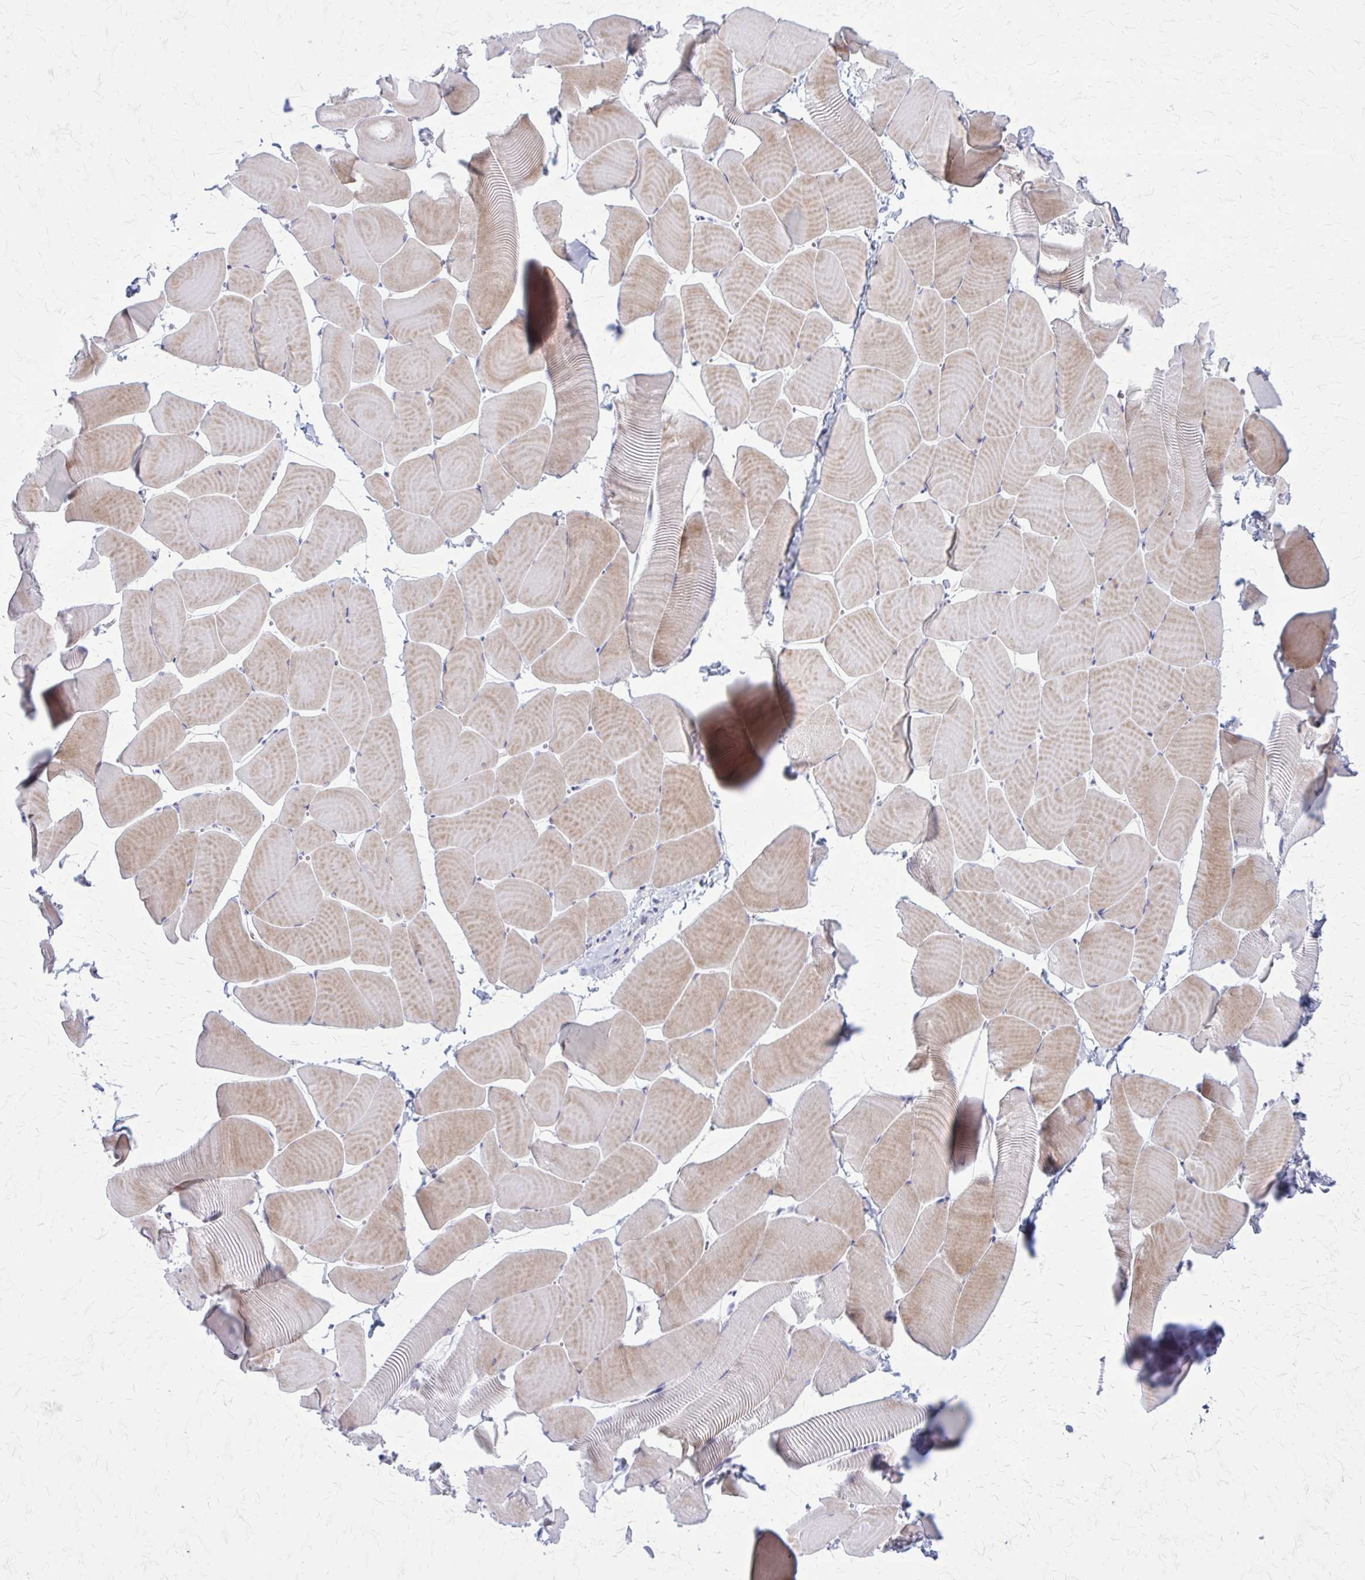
{"staining": {"intensity": "weak", "quantity": ">75%", "location": "cytoplasmic/membranous"}, "tissue": "skeletal muscle", "cell_type": "Myocytes", "image_type": "normal", "snomed": [{"axis": "morphology", "description": "Normal tissue, NOS"}, {"axis": "topography", "description": "Skeletal muscle"}], "caption": "Immunohistochemistry (IHC) photomicrograph of unremarkable skeletal muscle: human skeletal muscle stained using IHC shows low levels of weak protein expression localized specifically in the cytoplasmic/membranous of myocytes, appearing as a cytoplasmic/membranous brown color.", "gene": "PITPNM1", "patient": {"sex": "male", "age": 25}}